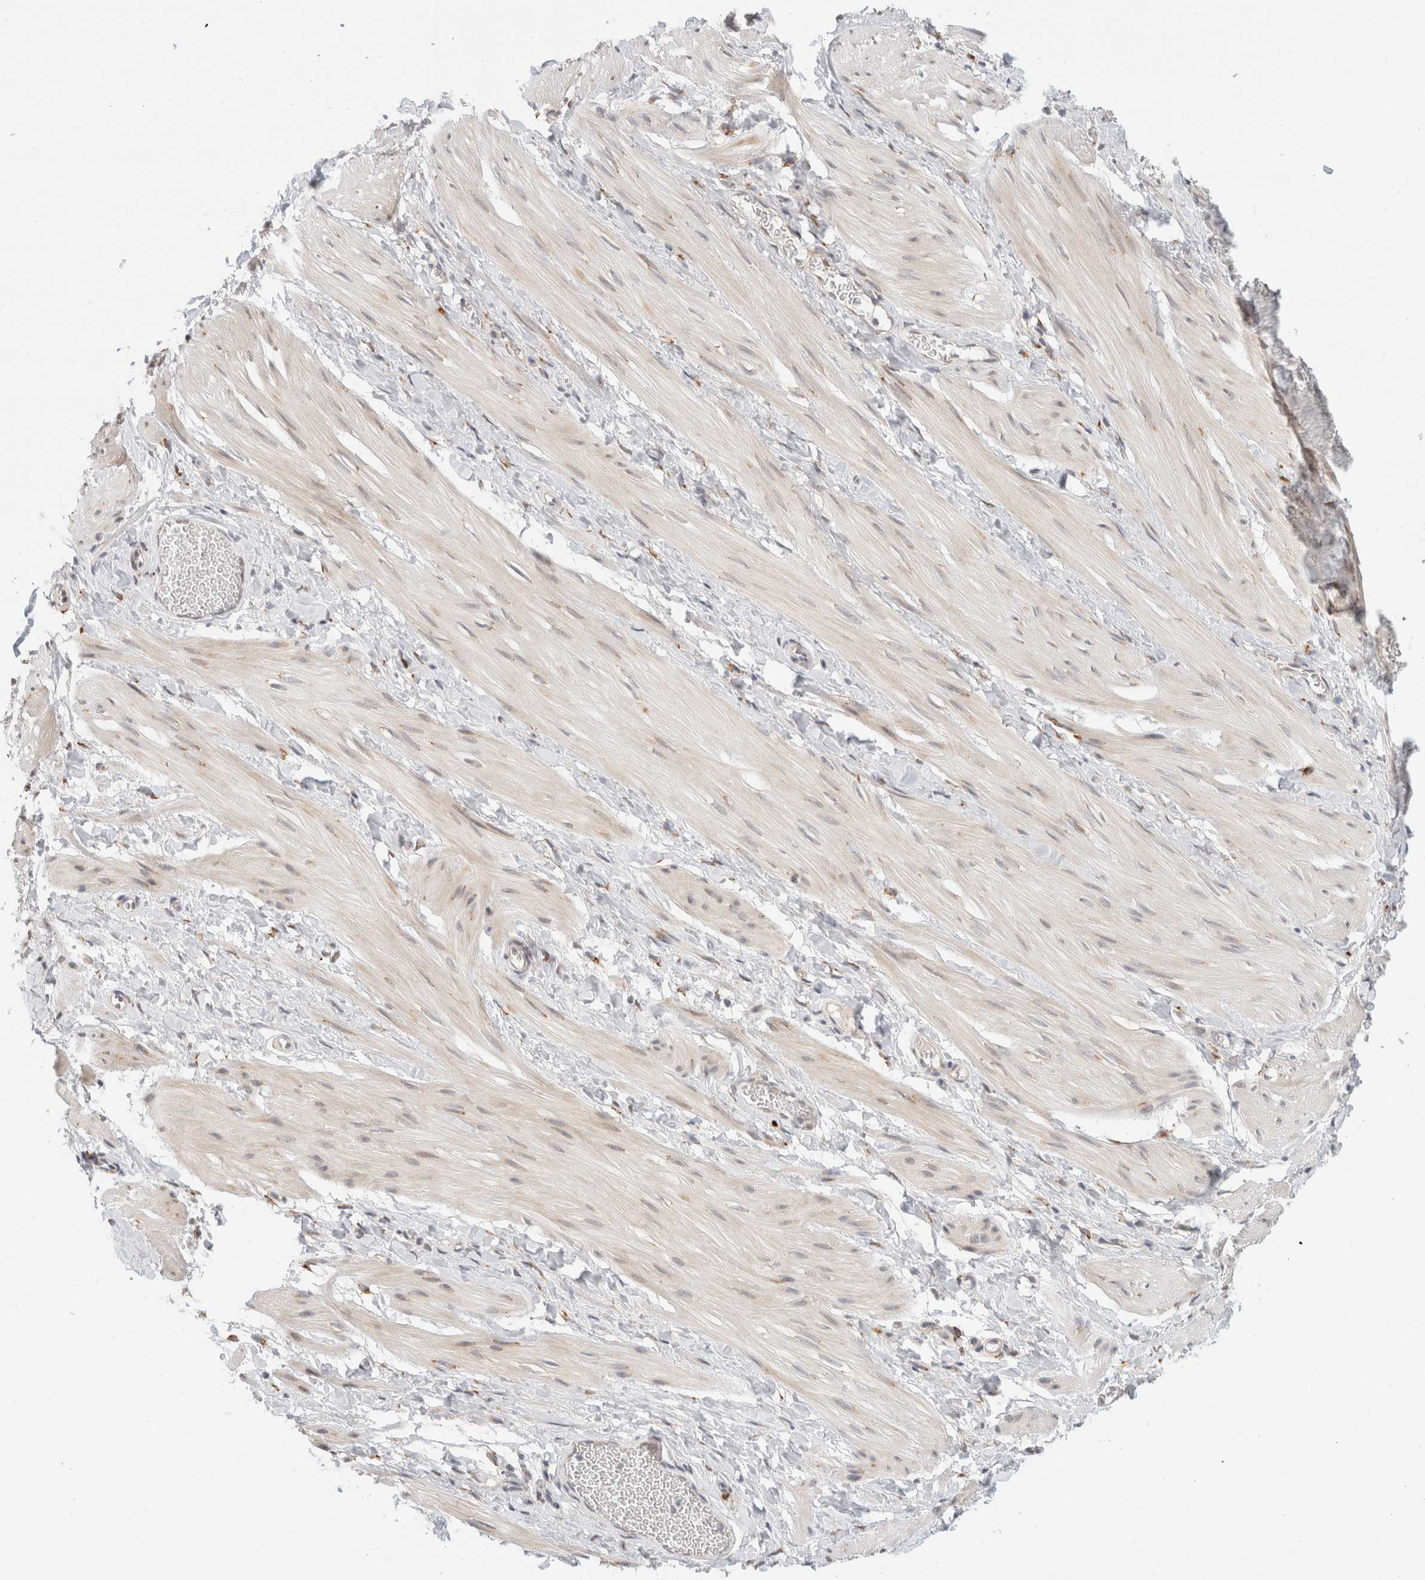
{"staining": {"intensity": "negative", "quantity": "none", "location": "none"}, "tissue": "smooth muscle", "cell_type": "Smooth muscle cells", "image_type": "normal", "snomed": [{"axis": "morphology", "description": "Normal tissue, NOS"}, {"axis": "topography", "description": "Smooth muscle"}], "caption": "DAB immunohistochemical staining of benign human smooth muscle demonstrates no significant positivity in smooth muscle cells. (DAB (3,3'-diaminobenzidine) immunohistochemistry, high magnification).", "gene": "HDLBP", "patient": {"sex": "male", "age": 16}}